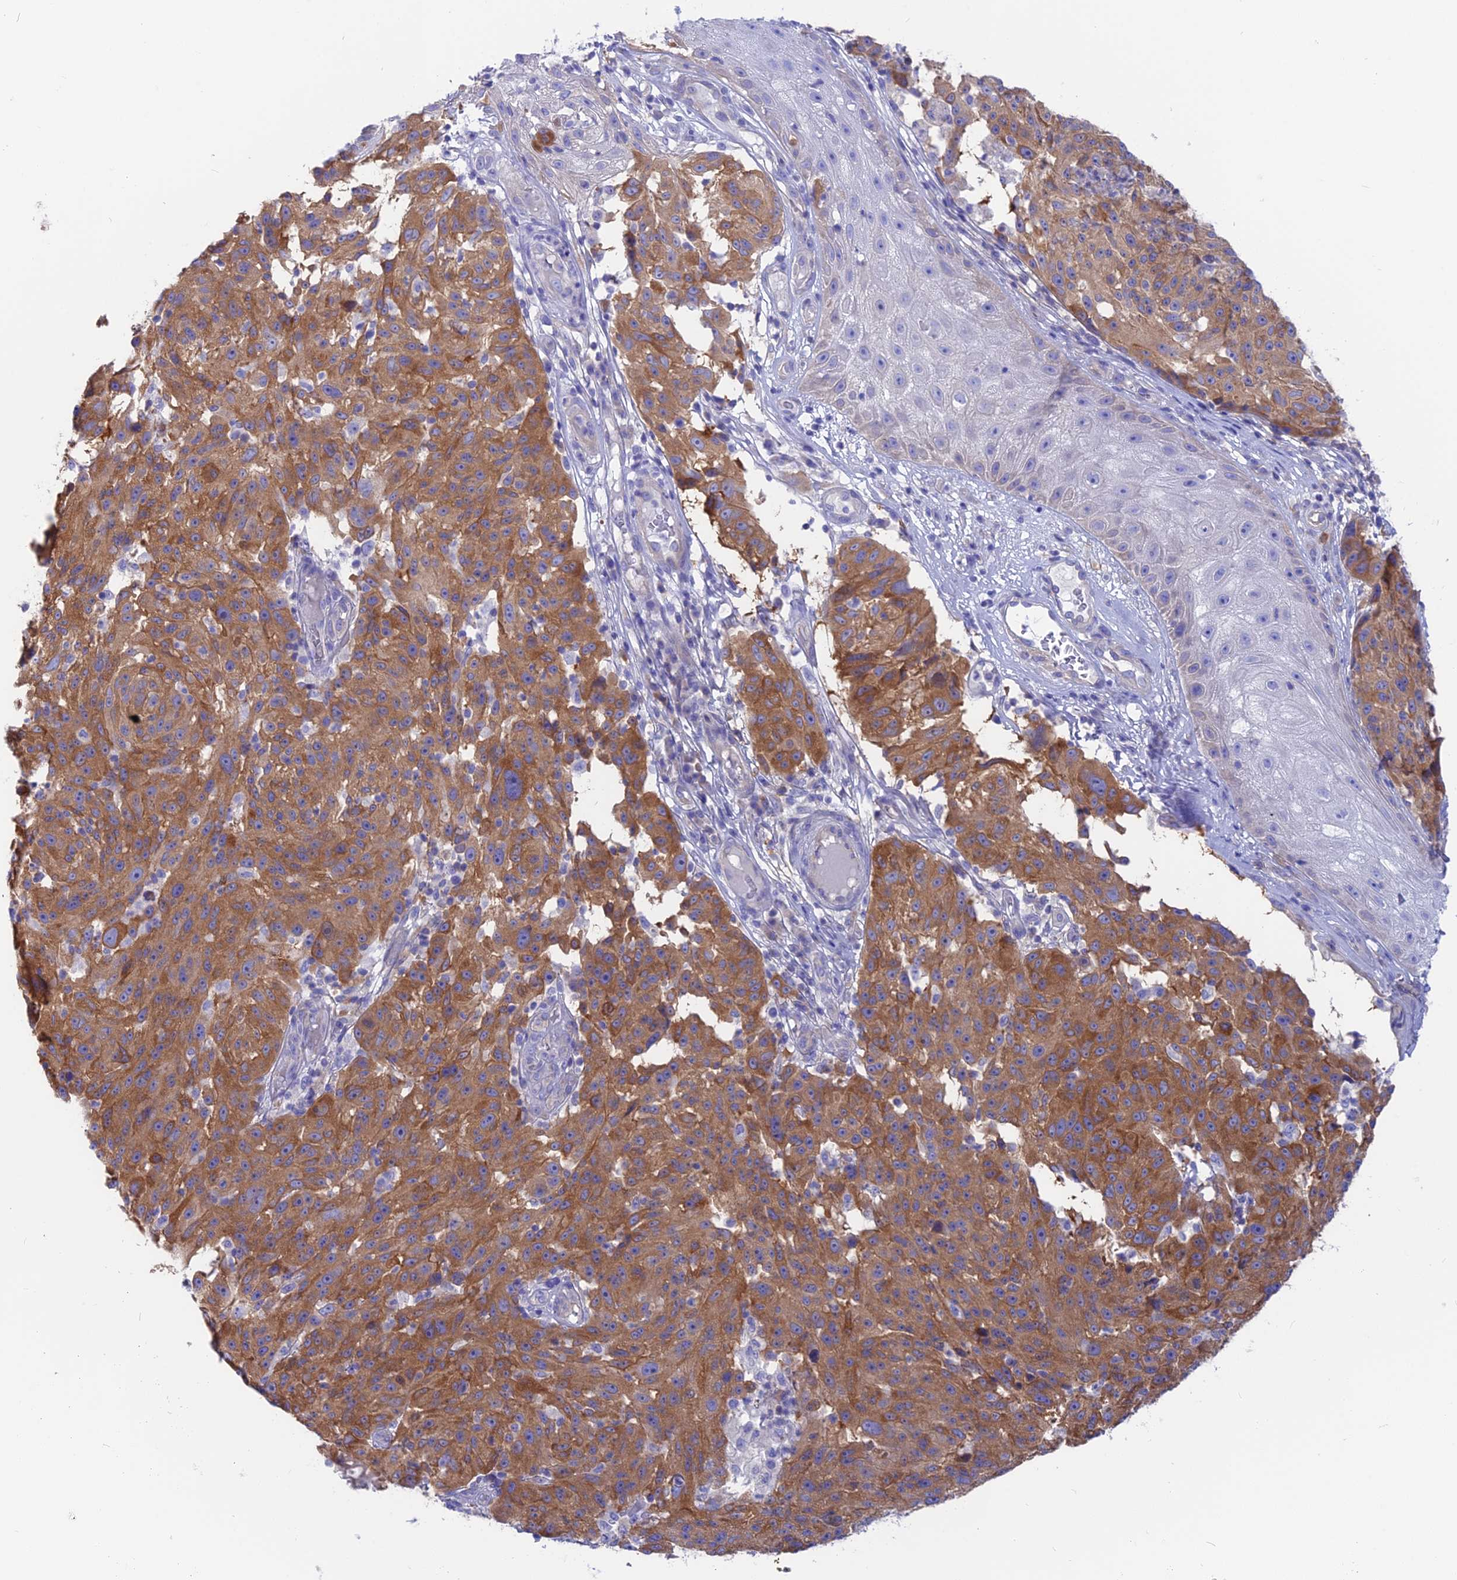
{"staining": {"intensity": "moderate", "quantity": ">75%", "location": "cytoplasmic/membranous"}, "tissue": "melanoma", "cell_type": "Tumor cells", "image_type": "cancer", "snomed": [{"axis": "morphology", "description": "Malignant melanoma, NOS"}, {"axis": "topography", "description": "Skin"}], "caption": "Immunohistochemistry (IHC) (DAB) staining of human malignant melanoma exhibits moderate cytoplasmic/membranous protein staining in about >75% of tumor cells.", "gene": "LZTFL1", "patient": {"sex": "male", "age": 53}}